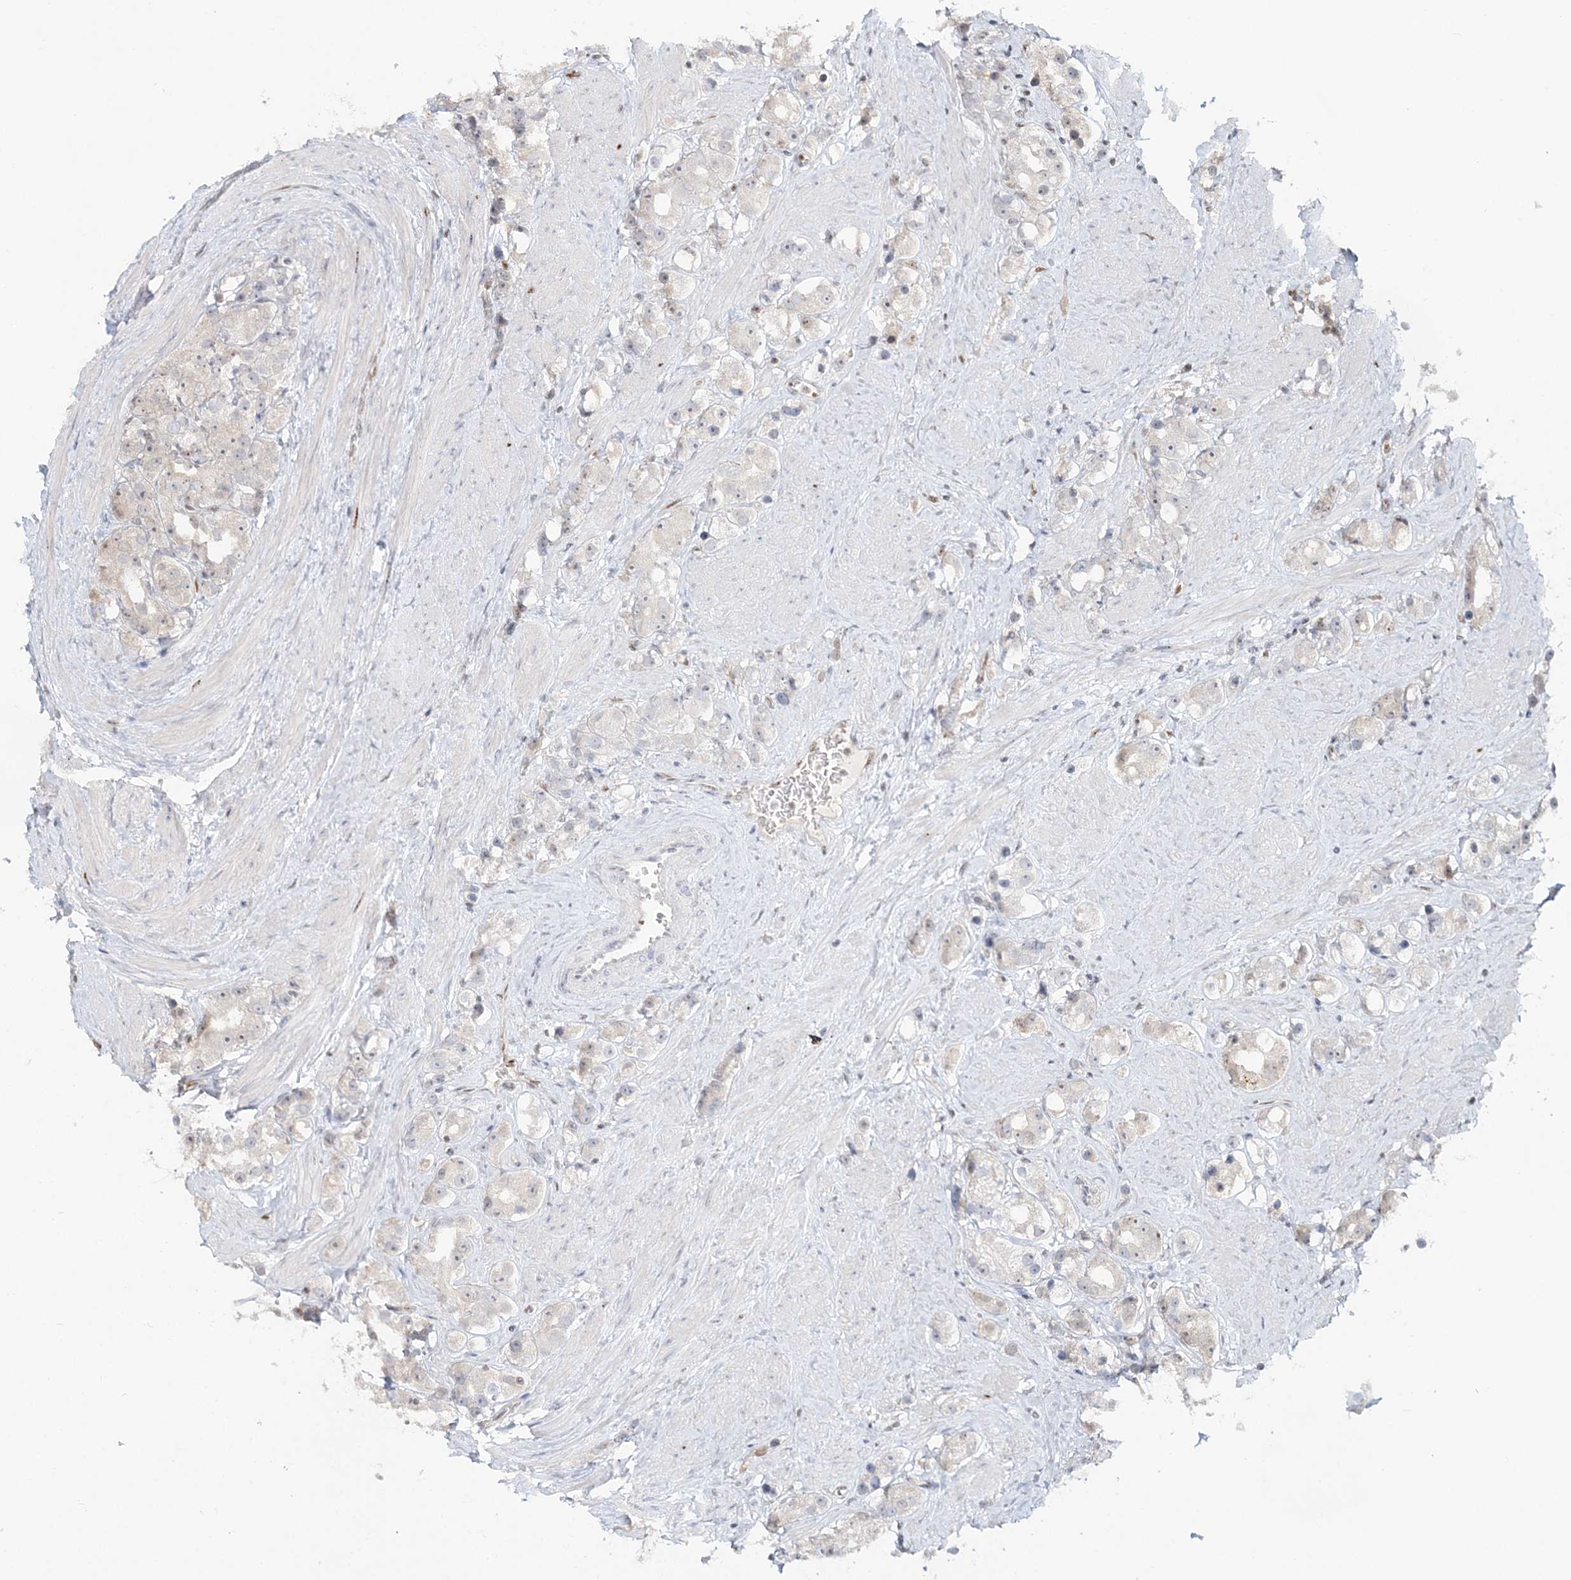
{"staining": {"intensity": "negative", "quantity": "none", "location": "none"}, "tissue": "prostate cancer", "cell_type": "Tumor cells", "image_type": "cancer", "snomed": [{"axis": "morphology", "description": "Adenocarcinoma, NOS"}, {"axis": "topography", "description": "Prostate"}], "caption": "Human prostate cancer stained for a protein using immunohistochemistry (IHC) displays no positivity in tumor cells.", "gene": "SUMO2", "patient": {"sex": "male", "age": 79}}